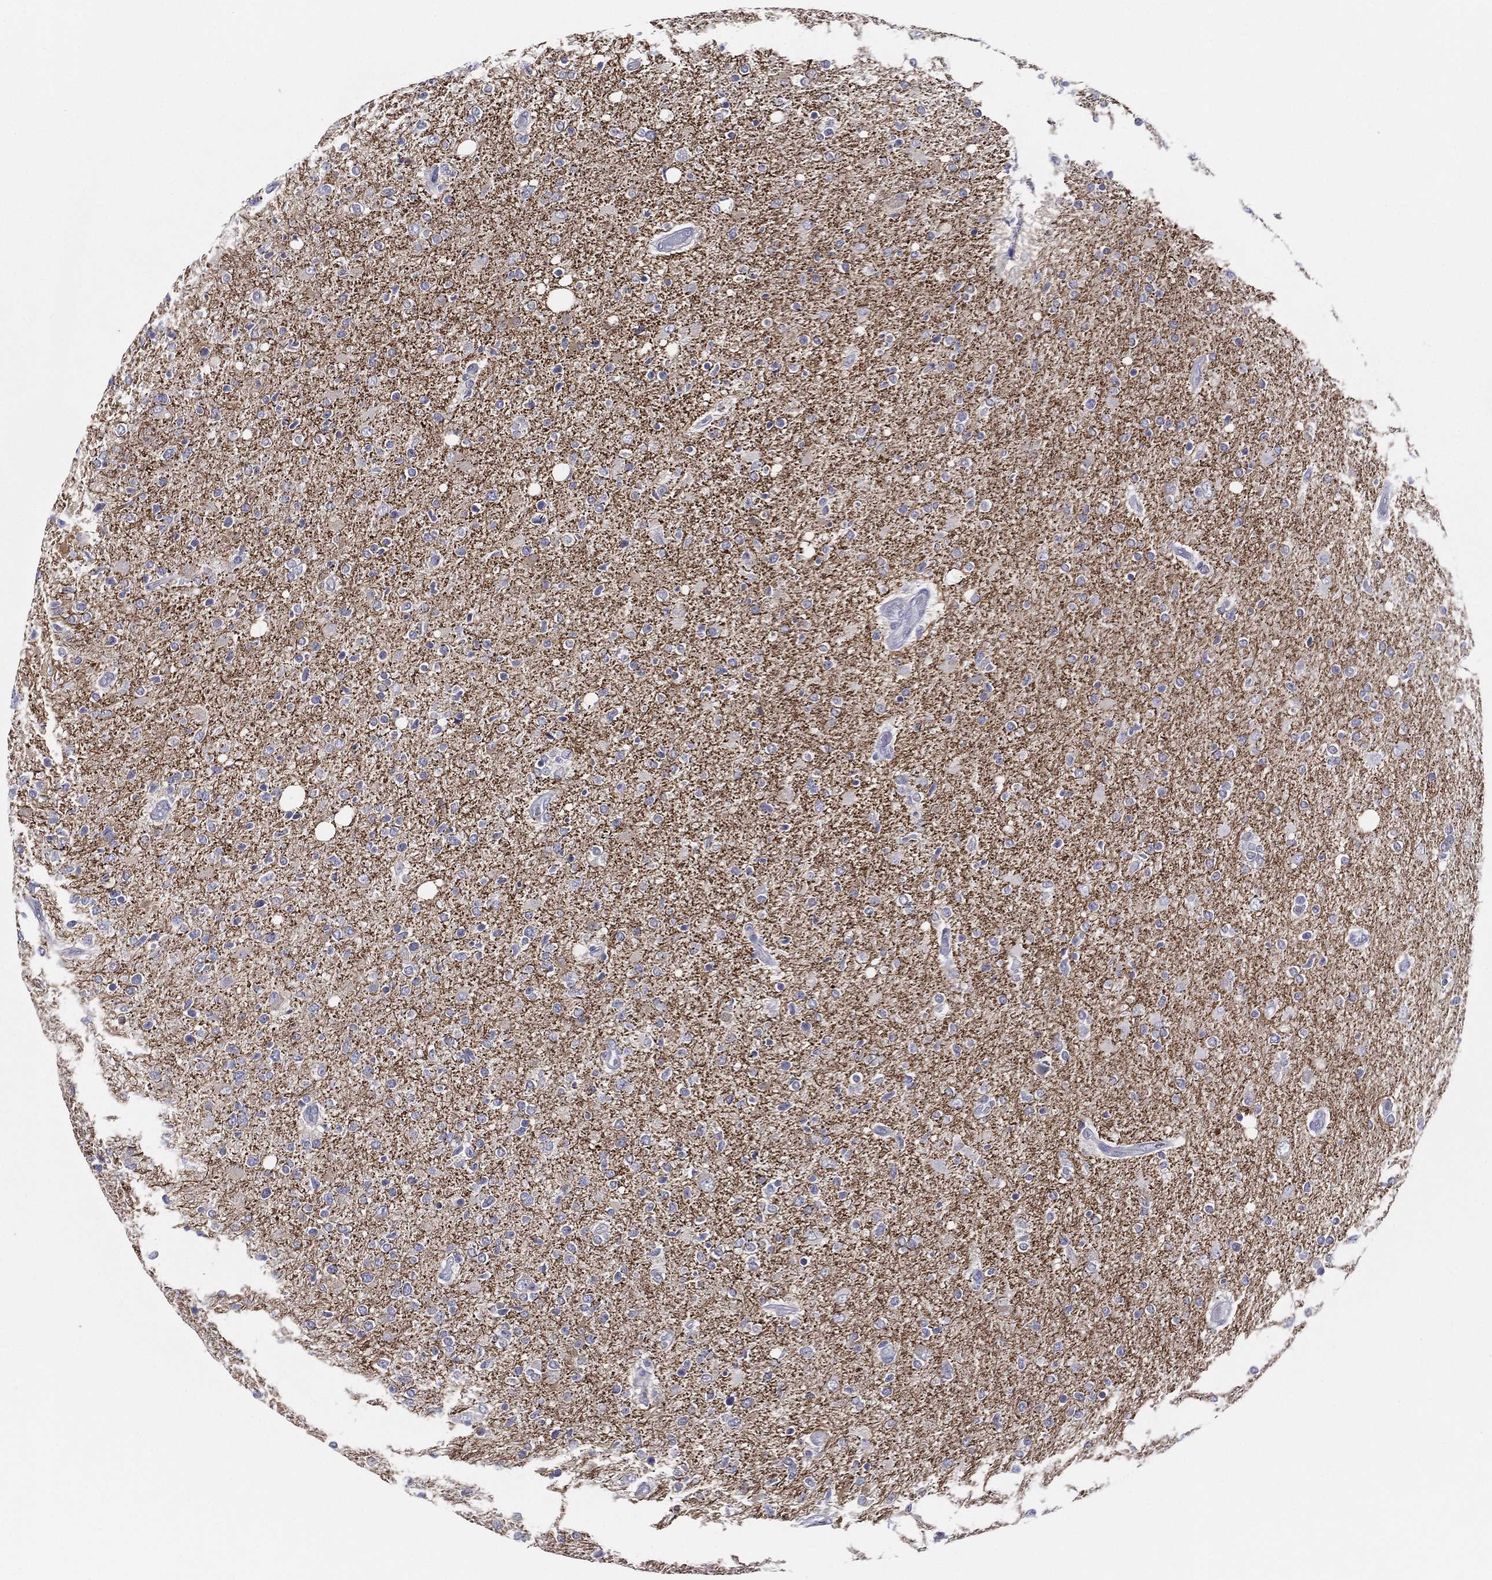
{"staining": {"intensity": "negative", "quantity": "none", "location": "none"}, "tissue": "glioma", "cell_type": "Tumor cells", "image_type": "cancer", "snomed": [{"axis": "morphology", "description": "Glioma, malignant, High grade"}, {"axis": "topography", "description": "Cerebral cortex"}], "caption": "The histopathology image shows no staining of tumor cells in glioma.", "gene": "SLC13A4", "patient": {"sex": "male", "age": 70}}